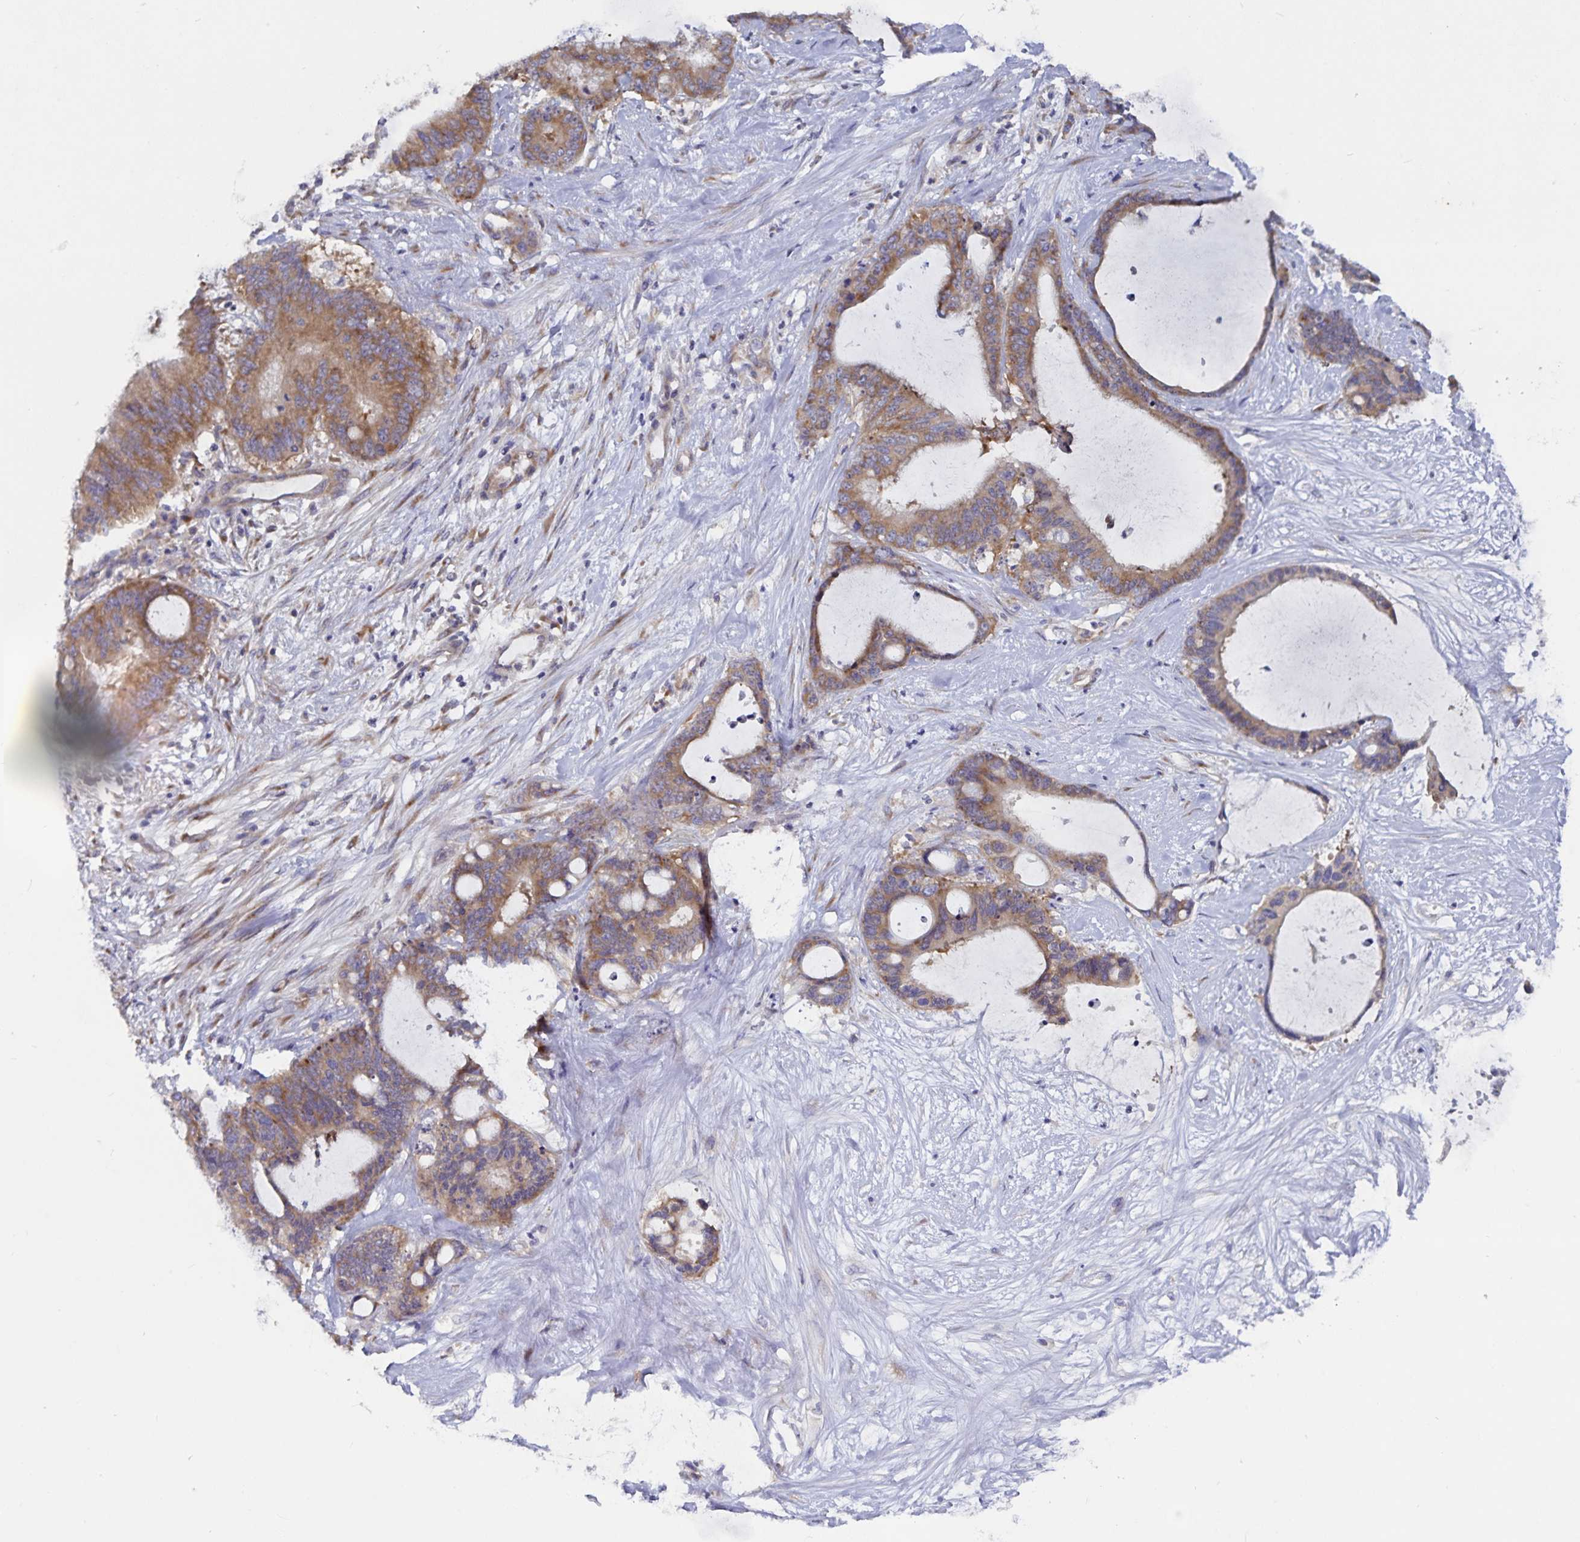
{"staining": {"intensity": "moderate", "quantity": ">75%", "location": "cytoplasmic/membranous"}, "tissue": "liver cancer", "cell_type": "Tumor cells", "image_type": "cancer", "snomed": [{"axis": "morphology", "description": "Normal tissue, NOS"}, {"axis": "morphology", "description": "Cholangiocarcinoma"}, {"axis": "topography", "description": "Liver"}, {"axis": "topography", "description": "Peripheral nerve tissue"}], "caption": "Immunohistochemical staining of human cholangiocarcinoma (liver) shows moderate cytoplasmic/membranous protein expression in approximately >75% of tumor cells.", "gene": "FAM120A", "patient": {"sex": "female", "age": 73}}